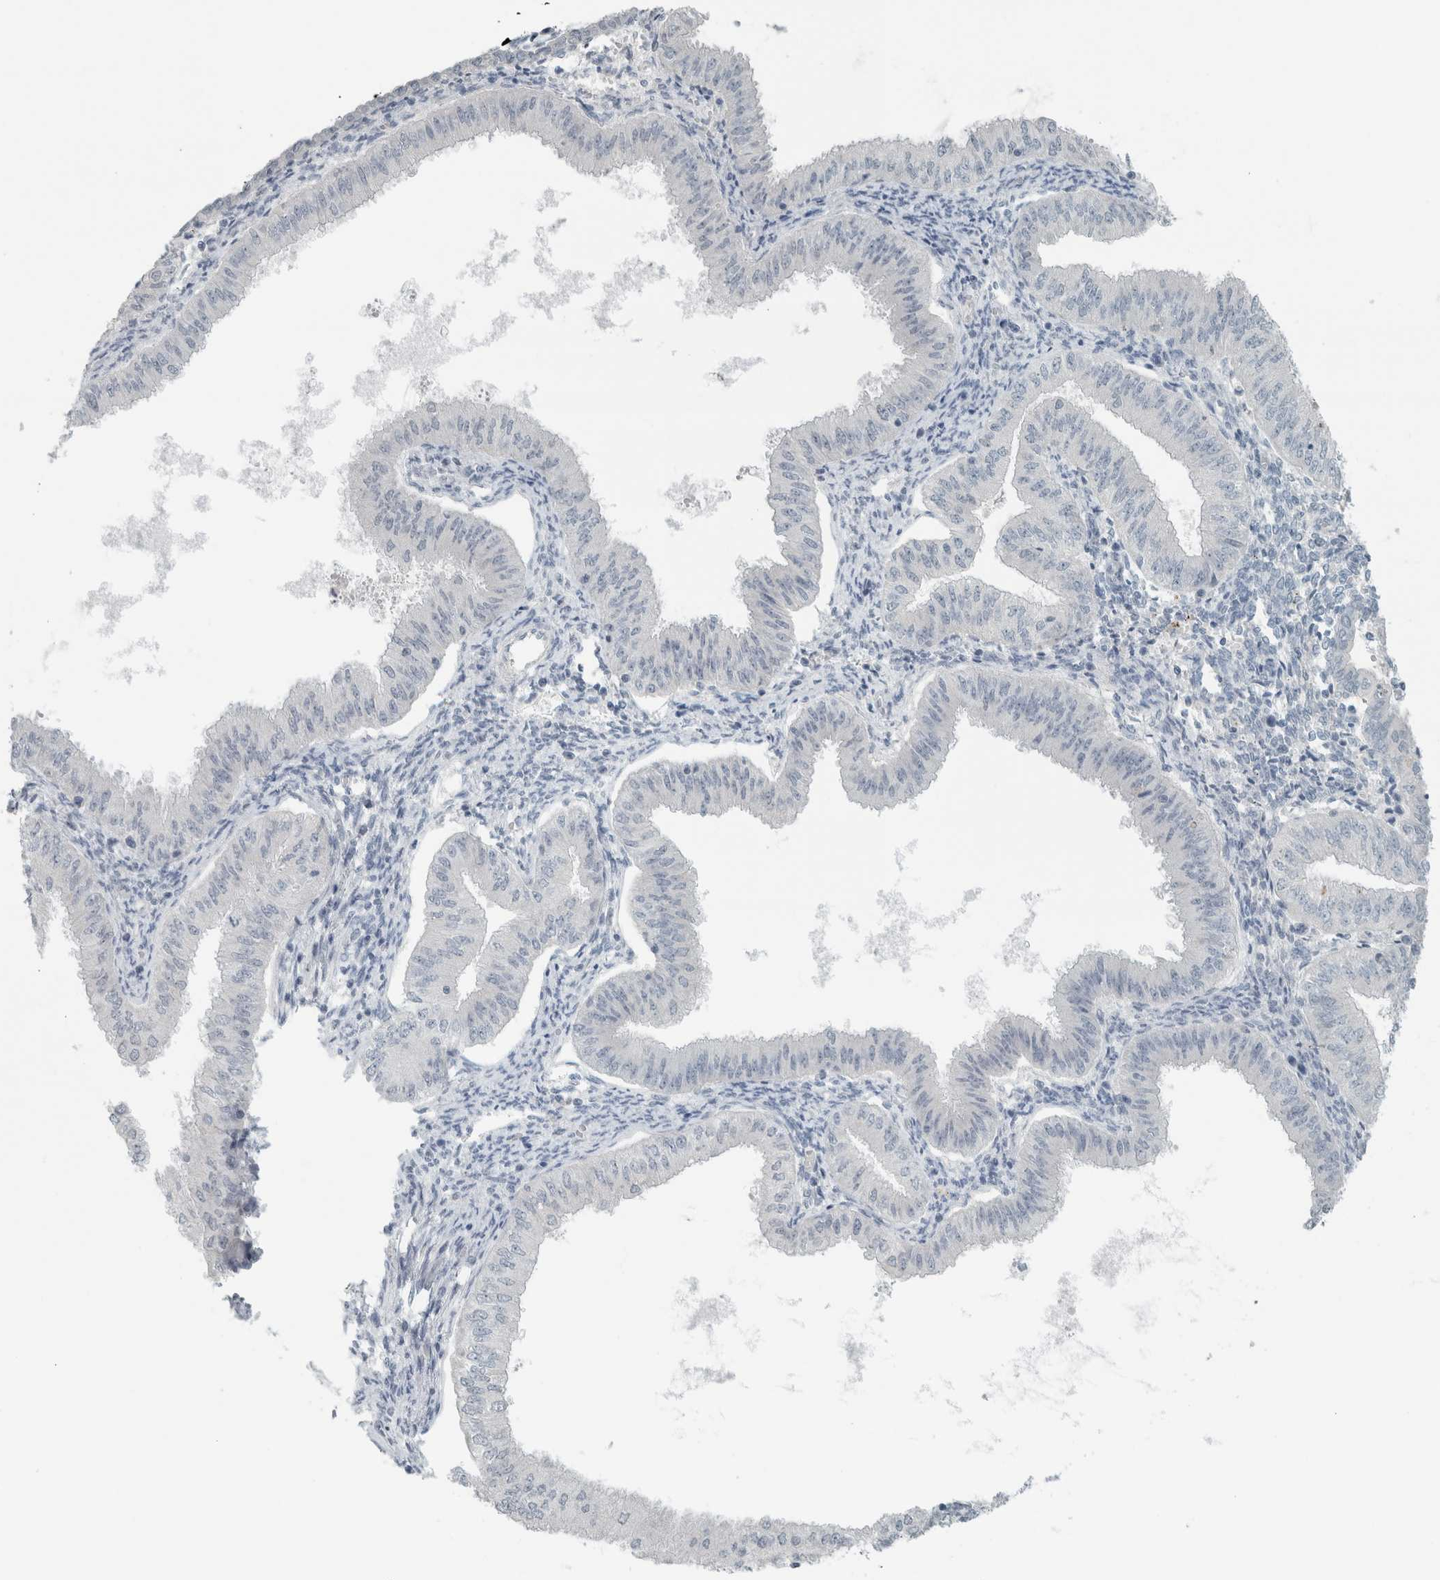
{"staining": {"intensity": "negative", "quantity": "none", "location": "none"}, "tissue": "endometrial cancer", "cell_type": "Tumor cells", "image_type": "cancer", "snomed": [{"axis": "morphology", "description": "Normal tissue, NOS"}, {"axis": "morphology", "description": "Adenocarcinoma, NOS"}, {"axis": "topography", "description": "Endometrium"}], "caption": "Endometrial cancer (adenocarcinoma) was stained to show a protein in brown. There is no significant expression in tumor cells.", "gene": "TRIT1", "patient": {"sex": "female", "age": 53}}